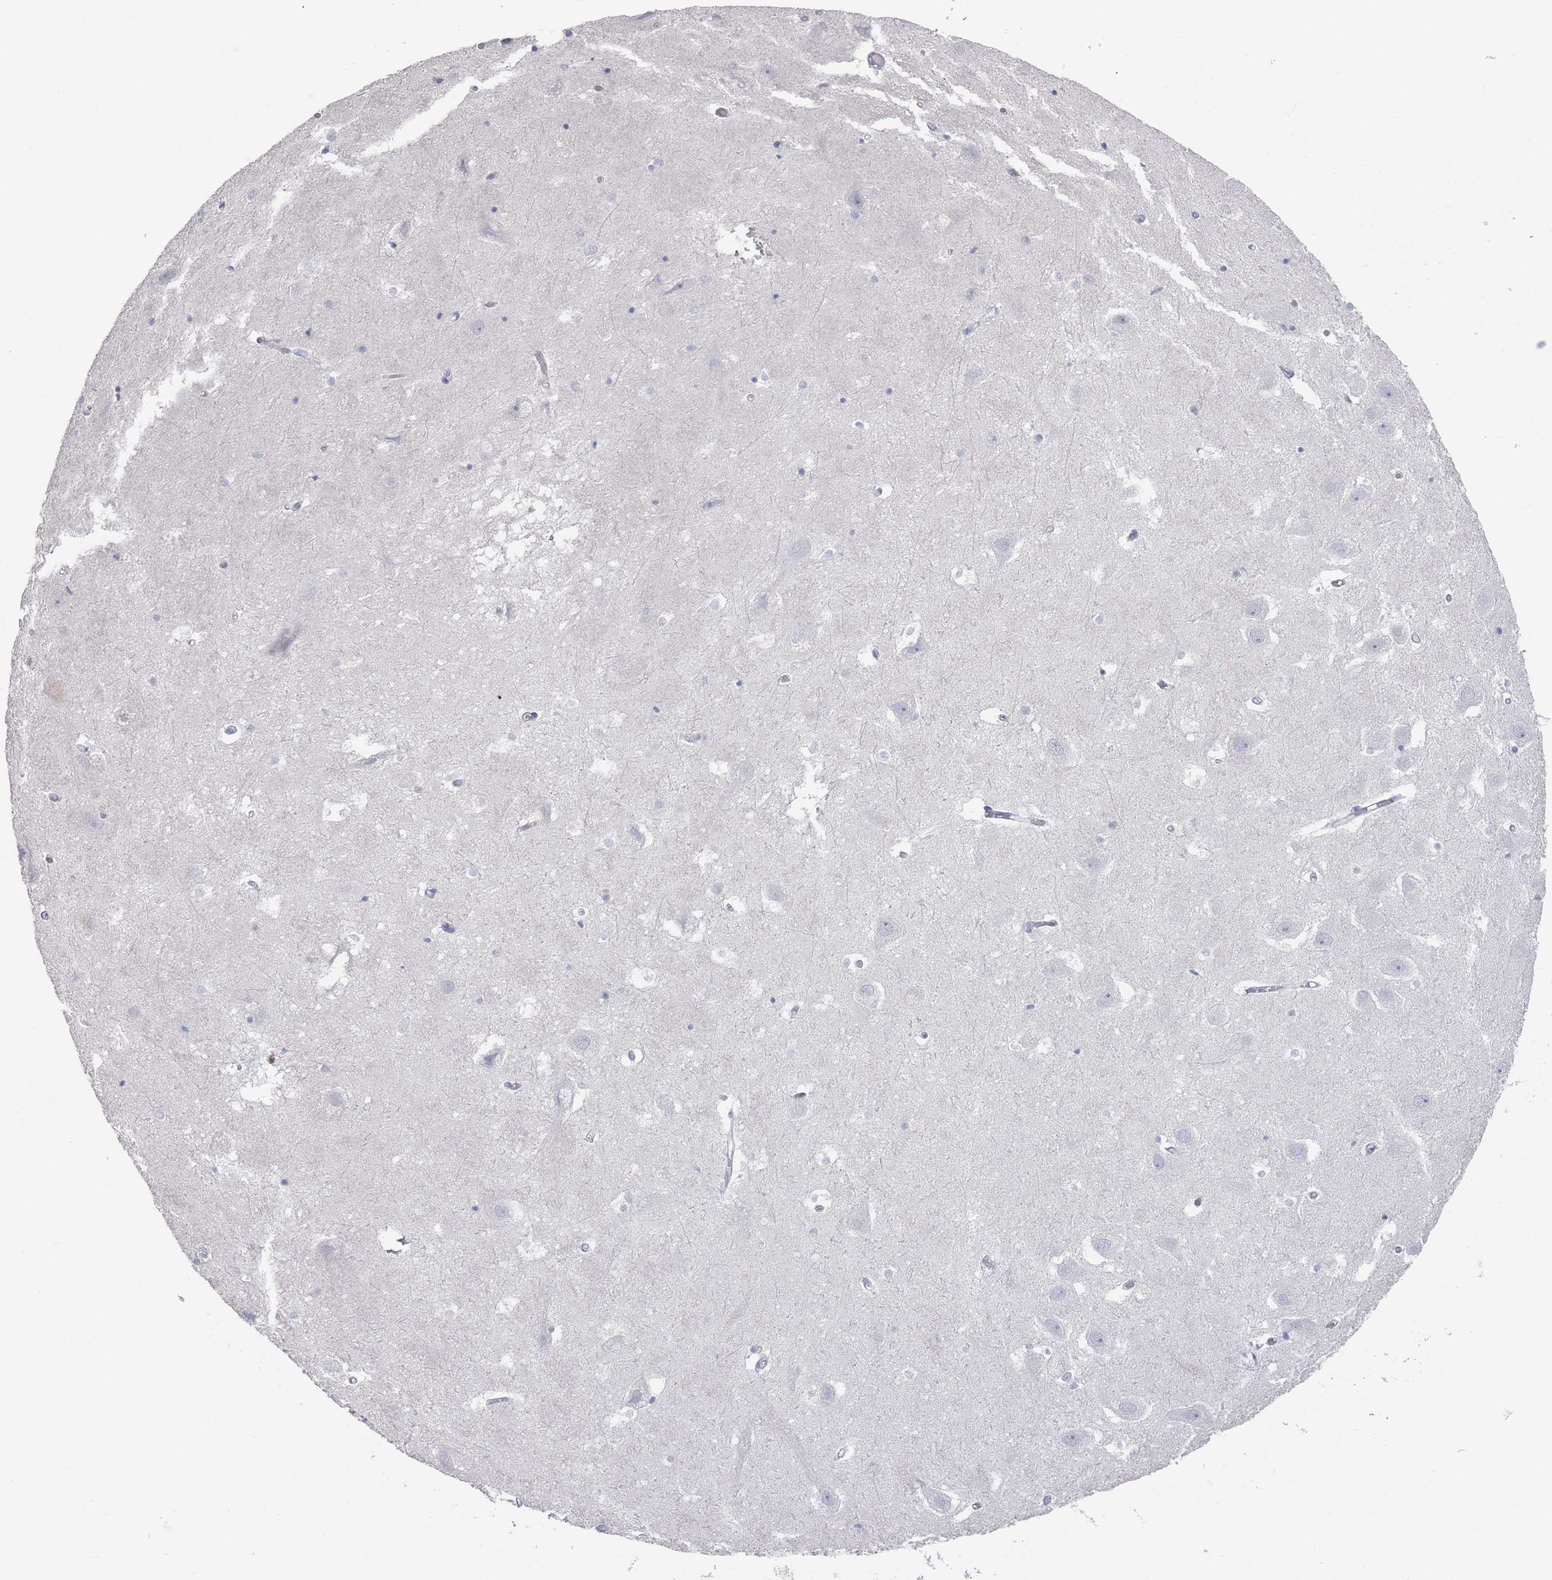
{"staining": {"intensity": "negative", "quantity": "none", "location": "none"}, "tissue": "hippocampus", "cell_type": "Glial cells", "image_type": "normal", "snomed": [{"axis": "morphology", "description": "Normal tissue, NOS"}, {"axis": "topography", "description": "Hippocampus"}], "caption": "A high-resolution image shows IHC staining of normal hippocampus, which exhibits no significant expression in glial cells.", "gene": "PROM2", "patient": {"sex": "female", "age": 52}}